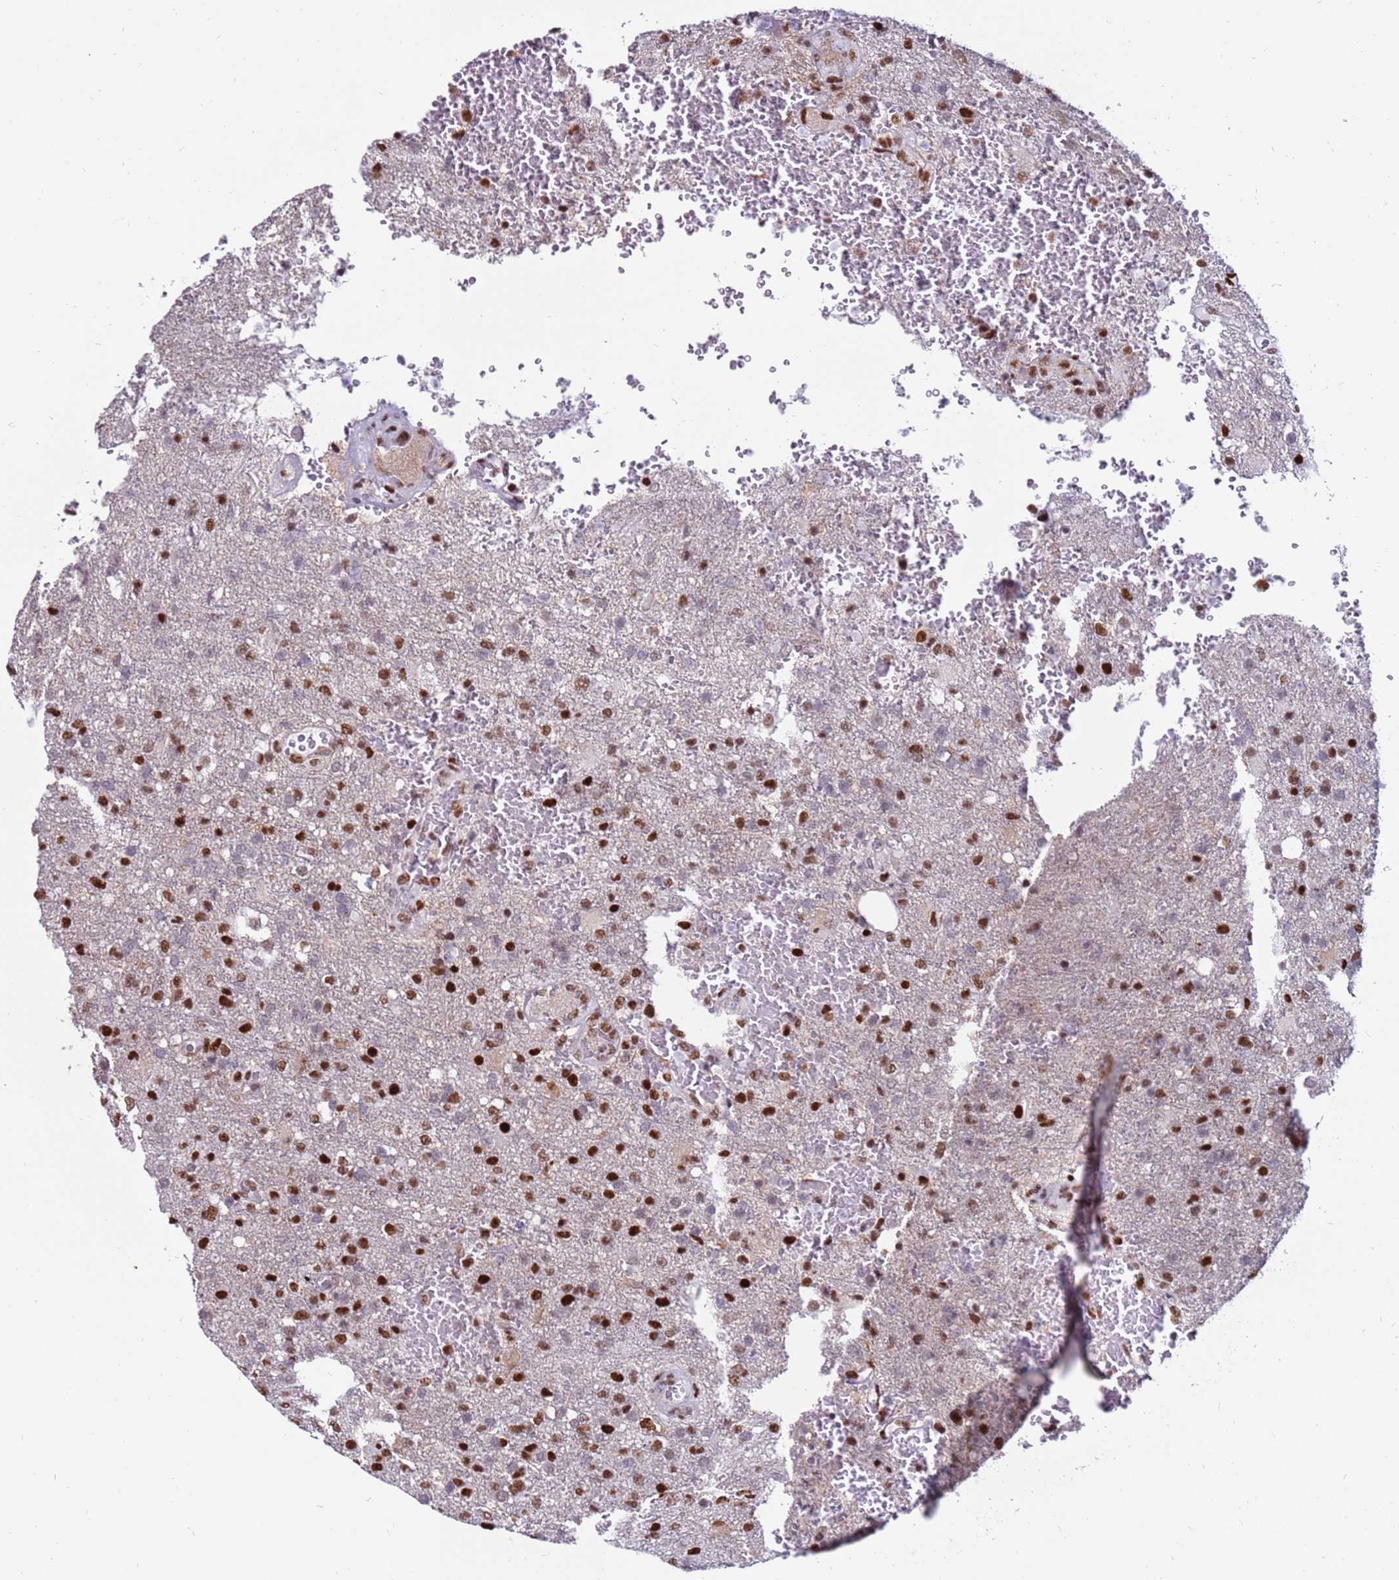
{"staining": {"intensity": "strong", "quantity": ">75%", "location": "nuclear"}, "tissue": "glioma", "cell_type": "Tumor cells", "image_type": "cancer", "snomed": [{"axis": "morphology", "description": "Glioma, malignant, High grade"}, {"axis": "topography", "description": "Brain"}], "caption": "There is high levels of strong nuclear expression in tumor cells of glioma, as demonstrated by immunohistochemical staining (brown color).", "gene": "KPNA4", "patient": {"sex": "female", "age": 74}}